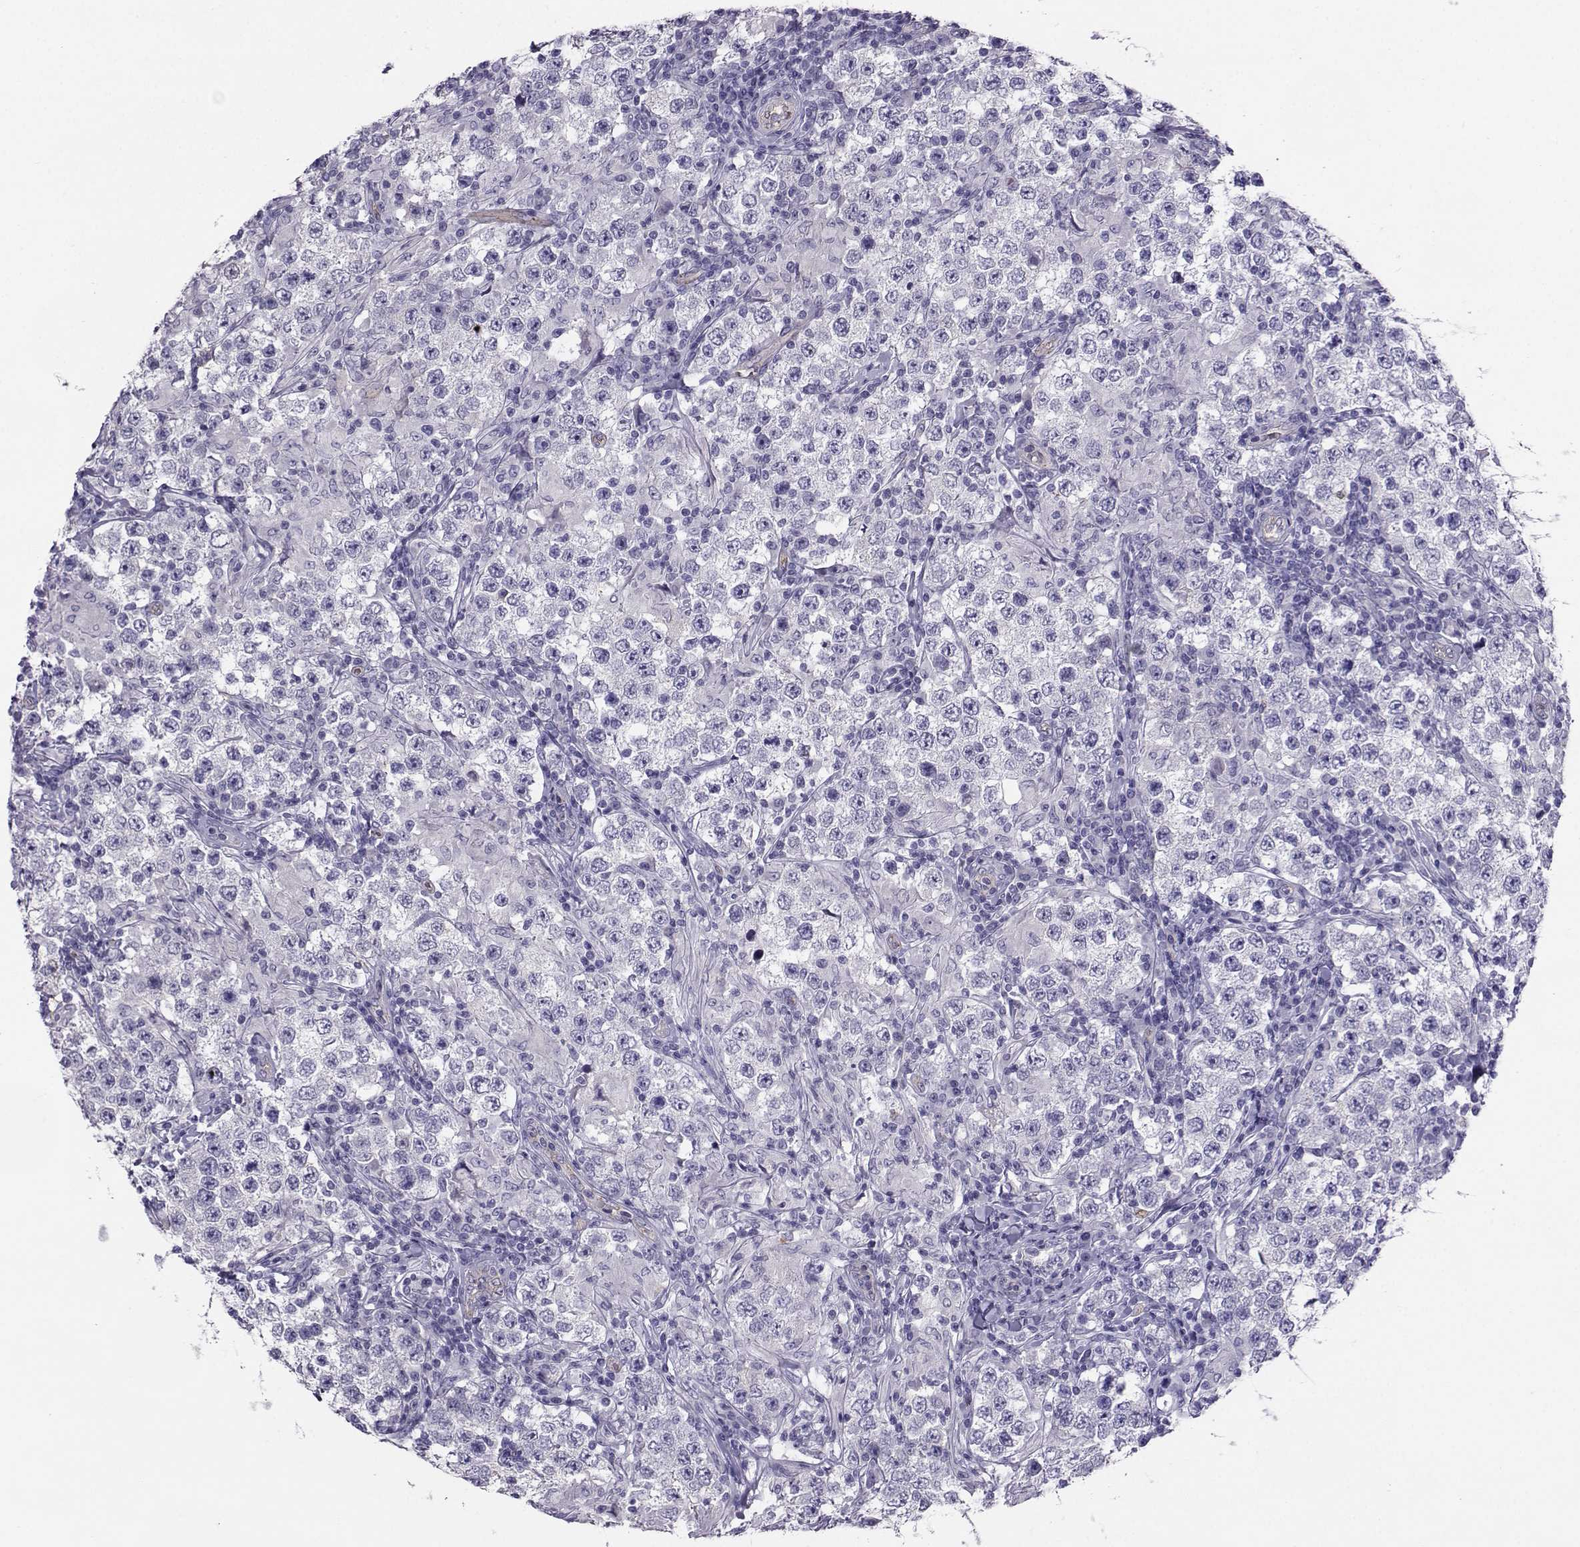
{"staining": {"intensity": "negative", "quantity": "none", "location": "none"}, "tissue": "testis cancer", "cell_type": "Tumor cells", "image_type": "cancer", "snomed": [{"axis": "morphology", "description": "Seminoma, NOS"}, {"axis": "morphology", "description": "Carcinoma, Embryonal, NOS"}, {"axis": "topography", "description": "Testis"}], "caption": "This image is of testis cancer stained with immunohistochemistry (IHC) to label a protein in brown with the nuclei are counter-stained blue. There is no expression in tumor cells. The staining is performed using DAB brown chromogen with nuclei counter-stained in using hematoxylin.", "gene": "CLUL1", "patient": {"sex": "male", "age": 41}}